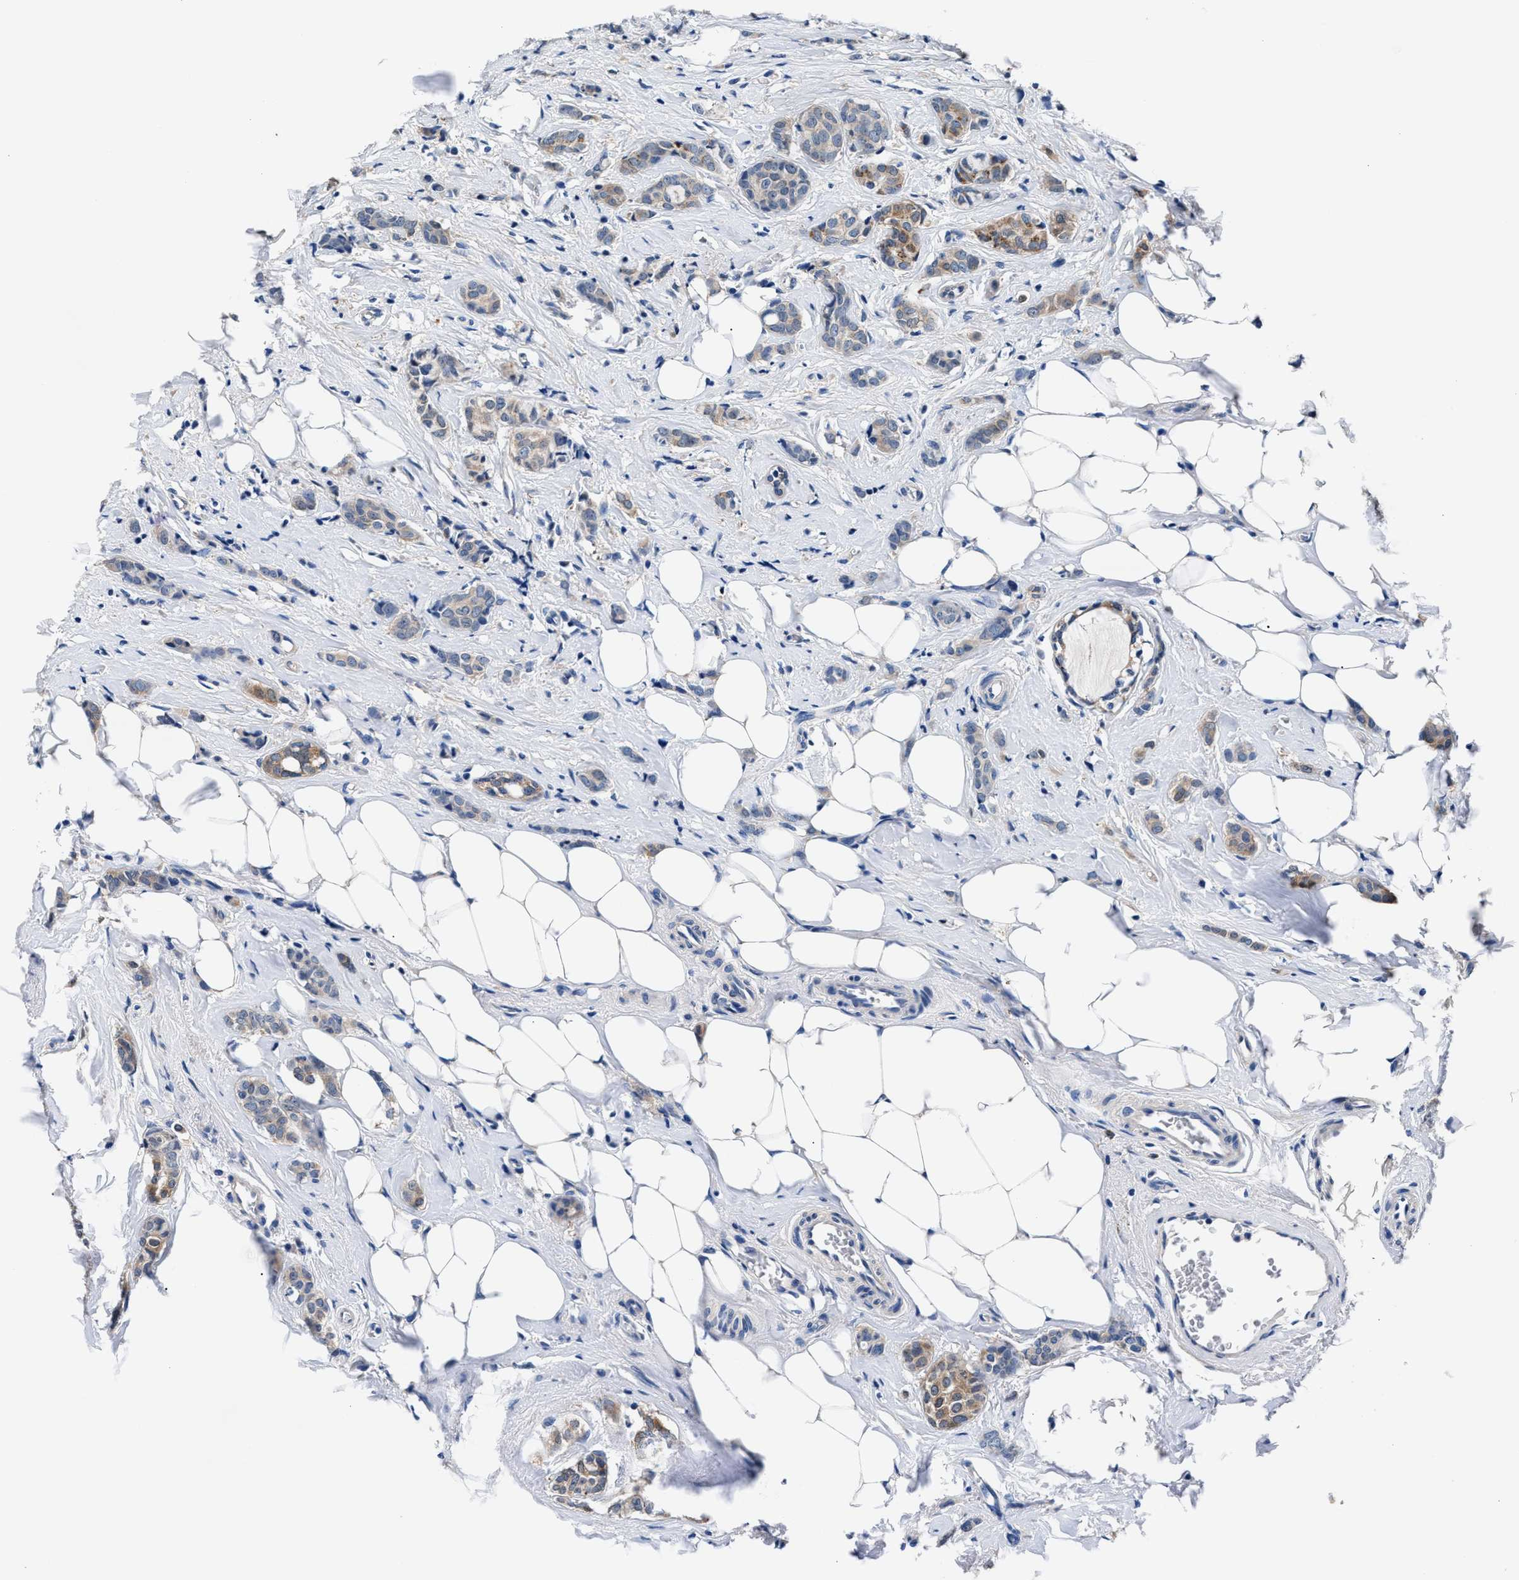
{"staining": {"intensity": "weak", "quantity": "25%-75%", "location": "cytoplasmic/membranous"}, "tissue": "breast cancer", "cell_type": "Tumor cells", "image_type": "cancer", "snomed": [{"axis": "morphology", "description": "Lobular carcinoma"}, {"axis": "topography", "description": "Breast"}], "caption": "Immunohistochemistry micrograph of breast cancer (lobular carcinoma) stained for a protein (brown), which shows low levels of weak cytoplasmic/membranous staining in about 25%-75% of tumor cells.", "gene": "GSTM1", "patient": {"sex": "female", "age": 60}}